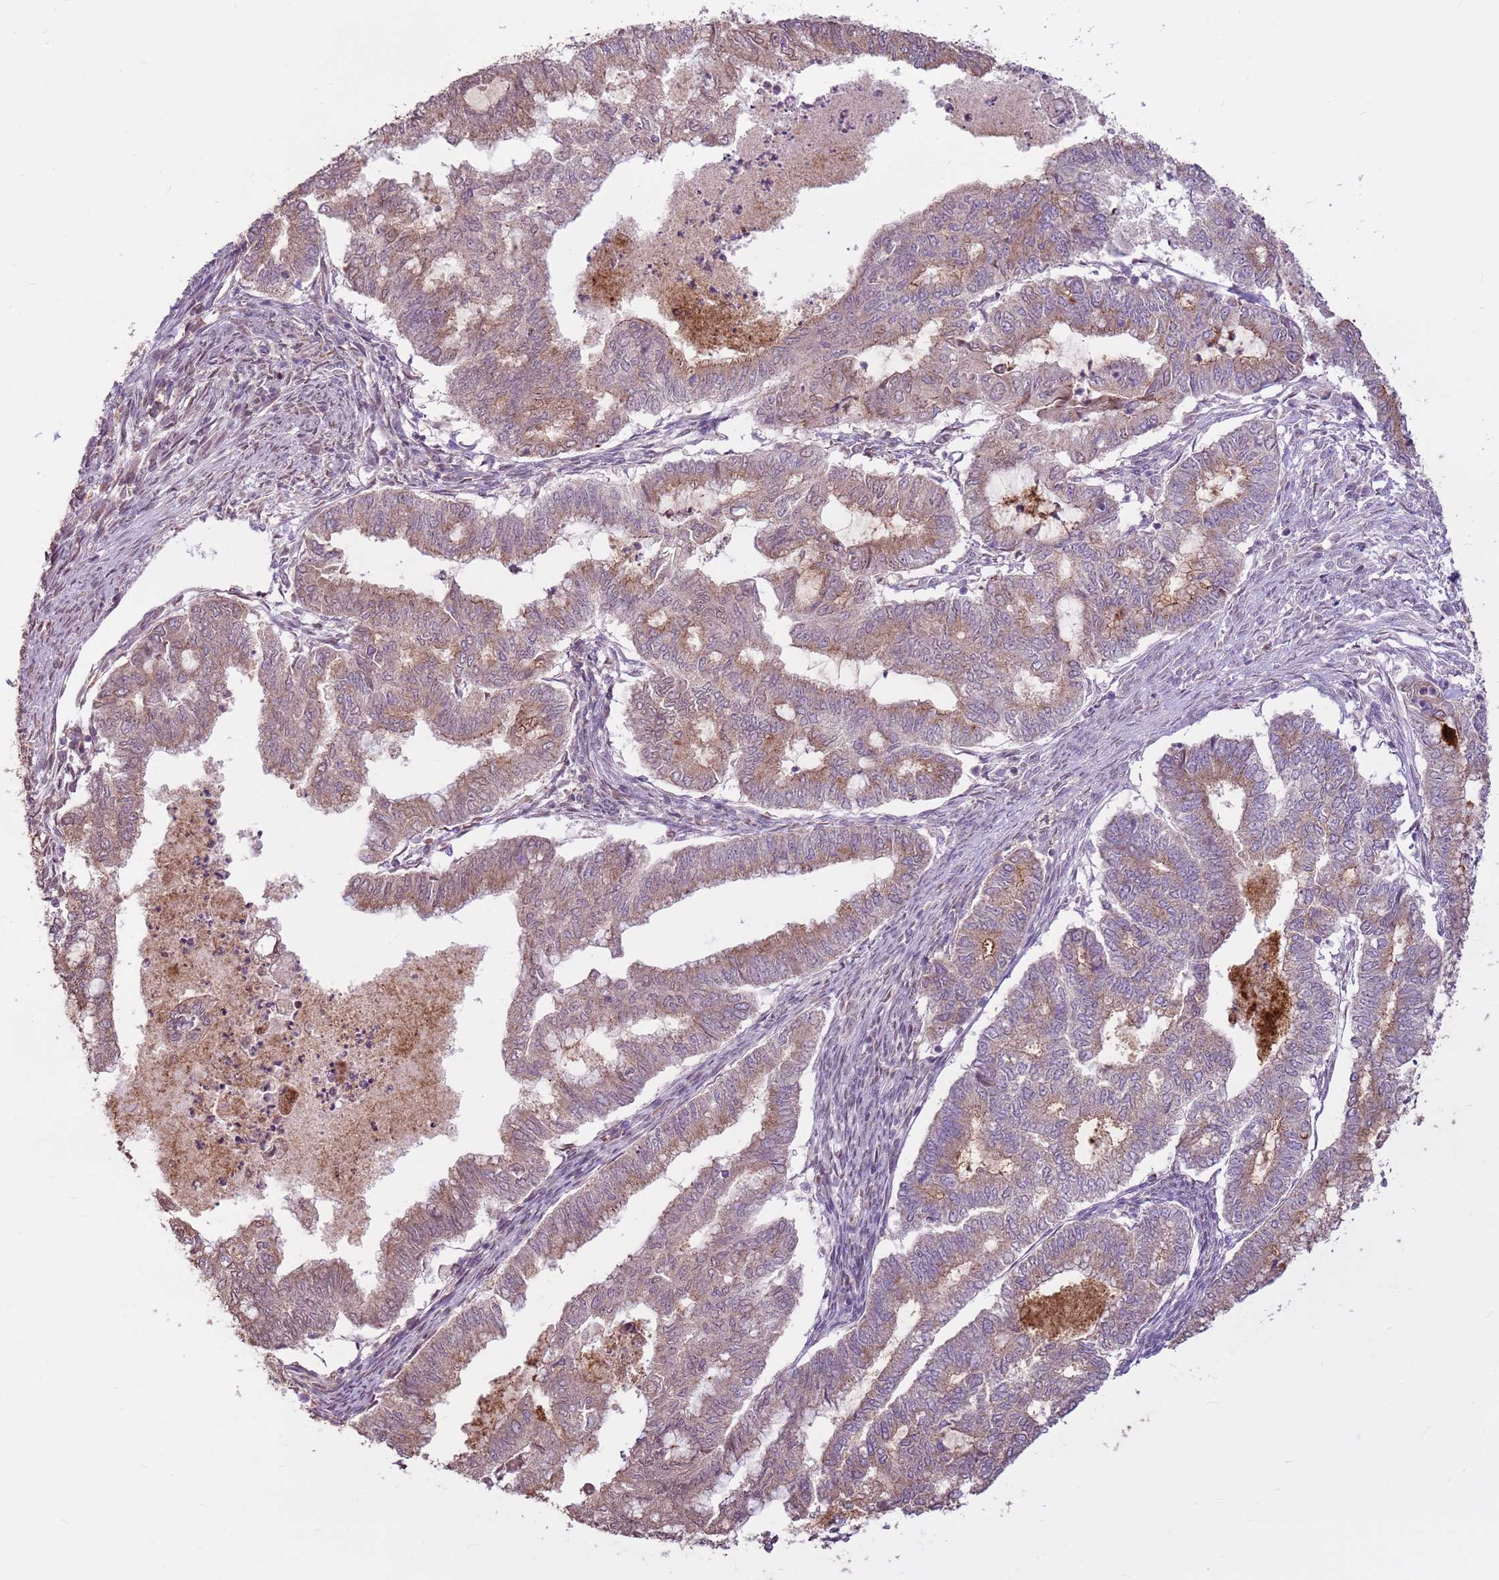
{"staining": {"intensity": "moderate", "quantity": ">75%", "location": "cytoplasmic/membranous"}, "tissue": "endometrial cancer", "cell_type": "Tumor cells", "image_type": "cancer", "snomed": [{"axis": "morphology", "description": "Adenocarcinoma, NOS"}, {"axis": "topography", "description": "Endometrium"}], "caption": "This image displays endometrial adenocarcinoma stained with immunohistochemistry (IHC) to label a protein in brown. The cytoplasmic/membranous of tumor cells show moderate positivity for the protein. Nuclei are counter-stained blue.", "gene": "LGI4", "patient": {"sex": "female", "age": 79}}